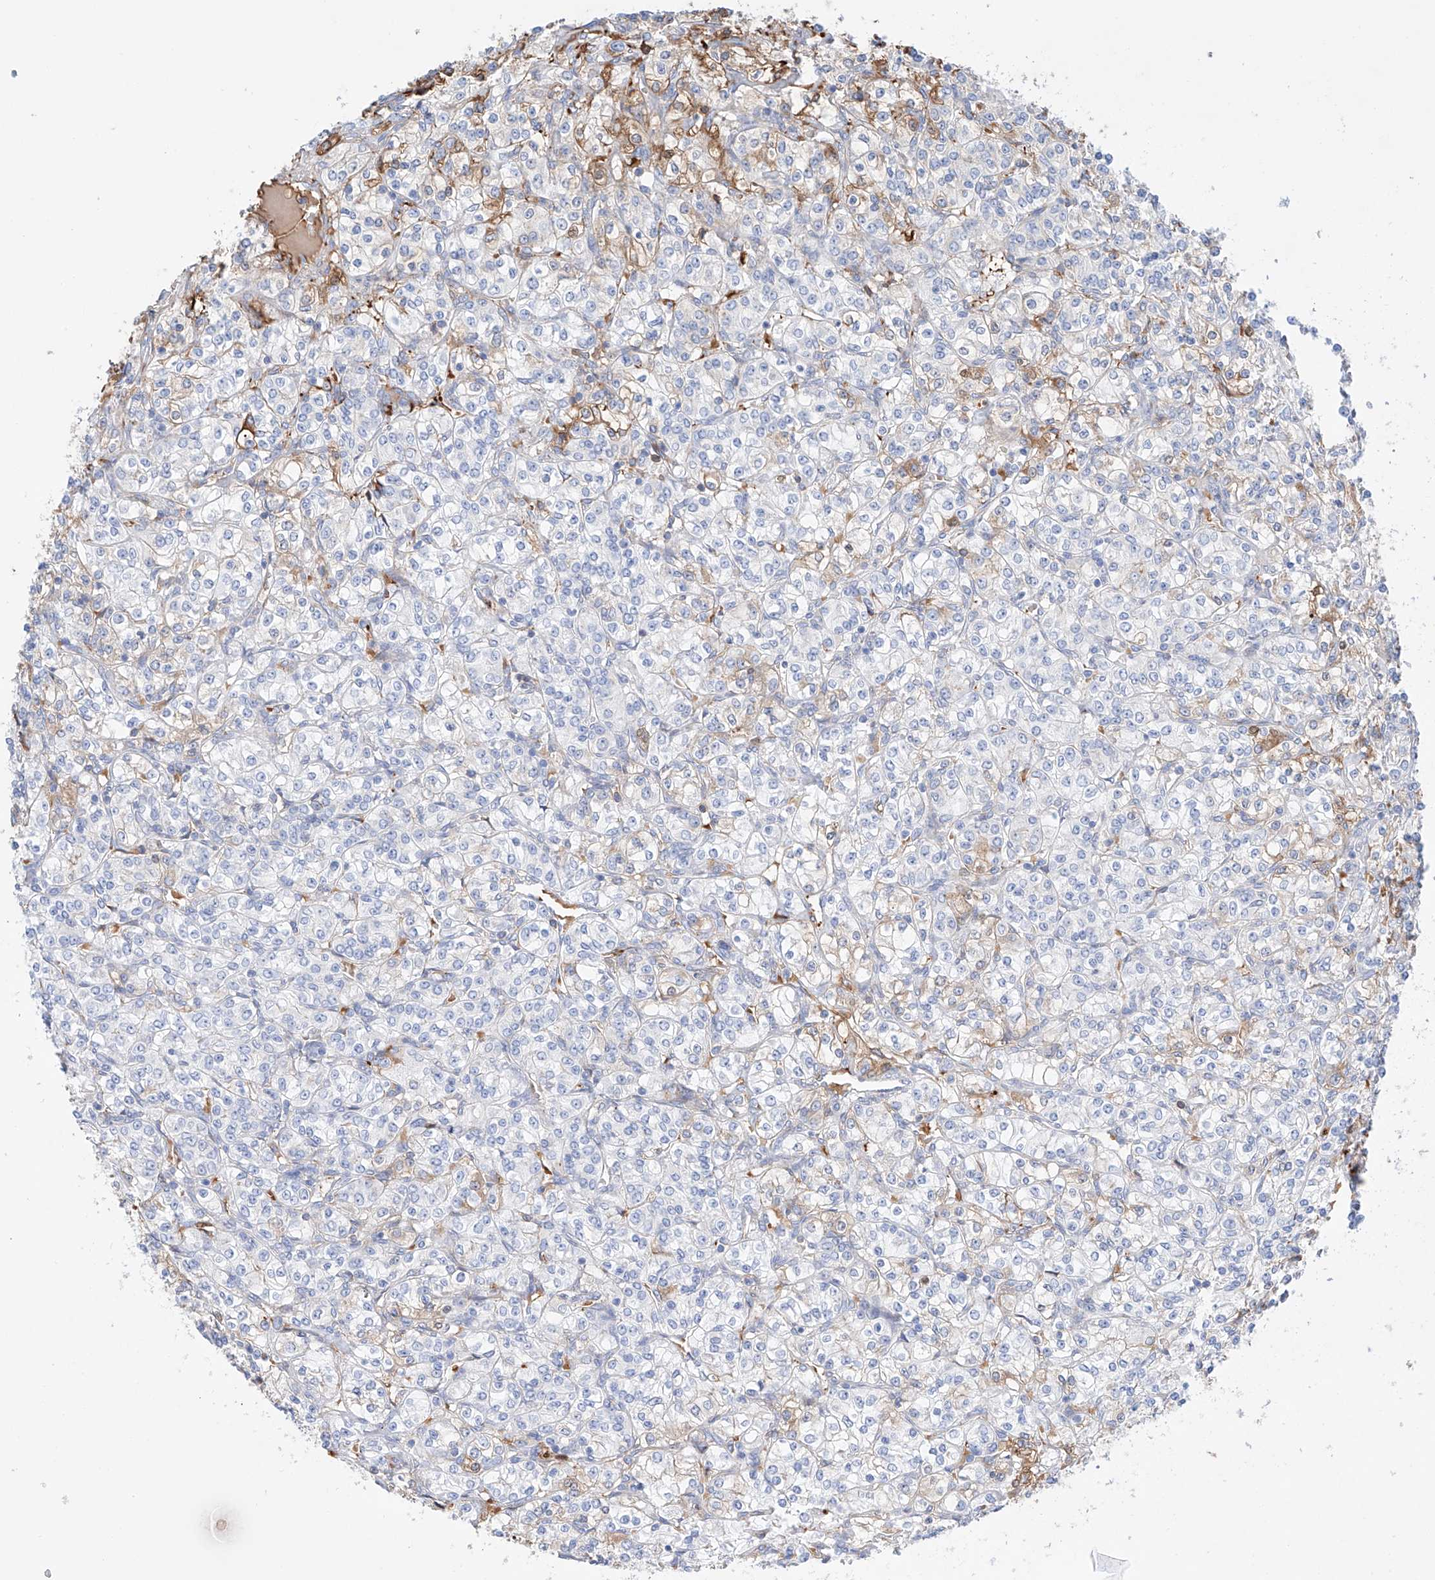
{"staining": {"intensity": "negative", "quantity": "none", "location": "none"}, "tissue": "renal cancer", "cell_type": "Tumor cells", "image_type": "cancer", "snomed": [{"axis": "morphology", "description": "Adenocarcinoma, NOS"}, {"axis": "topography", "description": "Kidney"}], "caption": "Immunohistochemistry (IHC) micrograph of neoplastic tissue: renal cancer stained with DAB (3,3'-diaminobenzidine) shows no significant protein positivity in tumor cells.", "gene": "PGGT1B", "patient": {"sex": "male", "age": 77}}